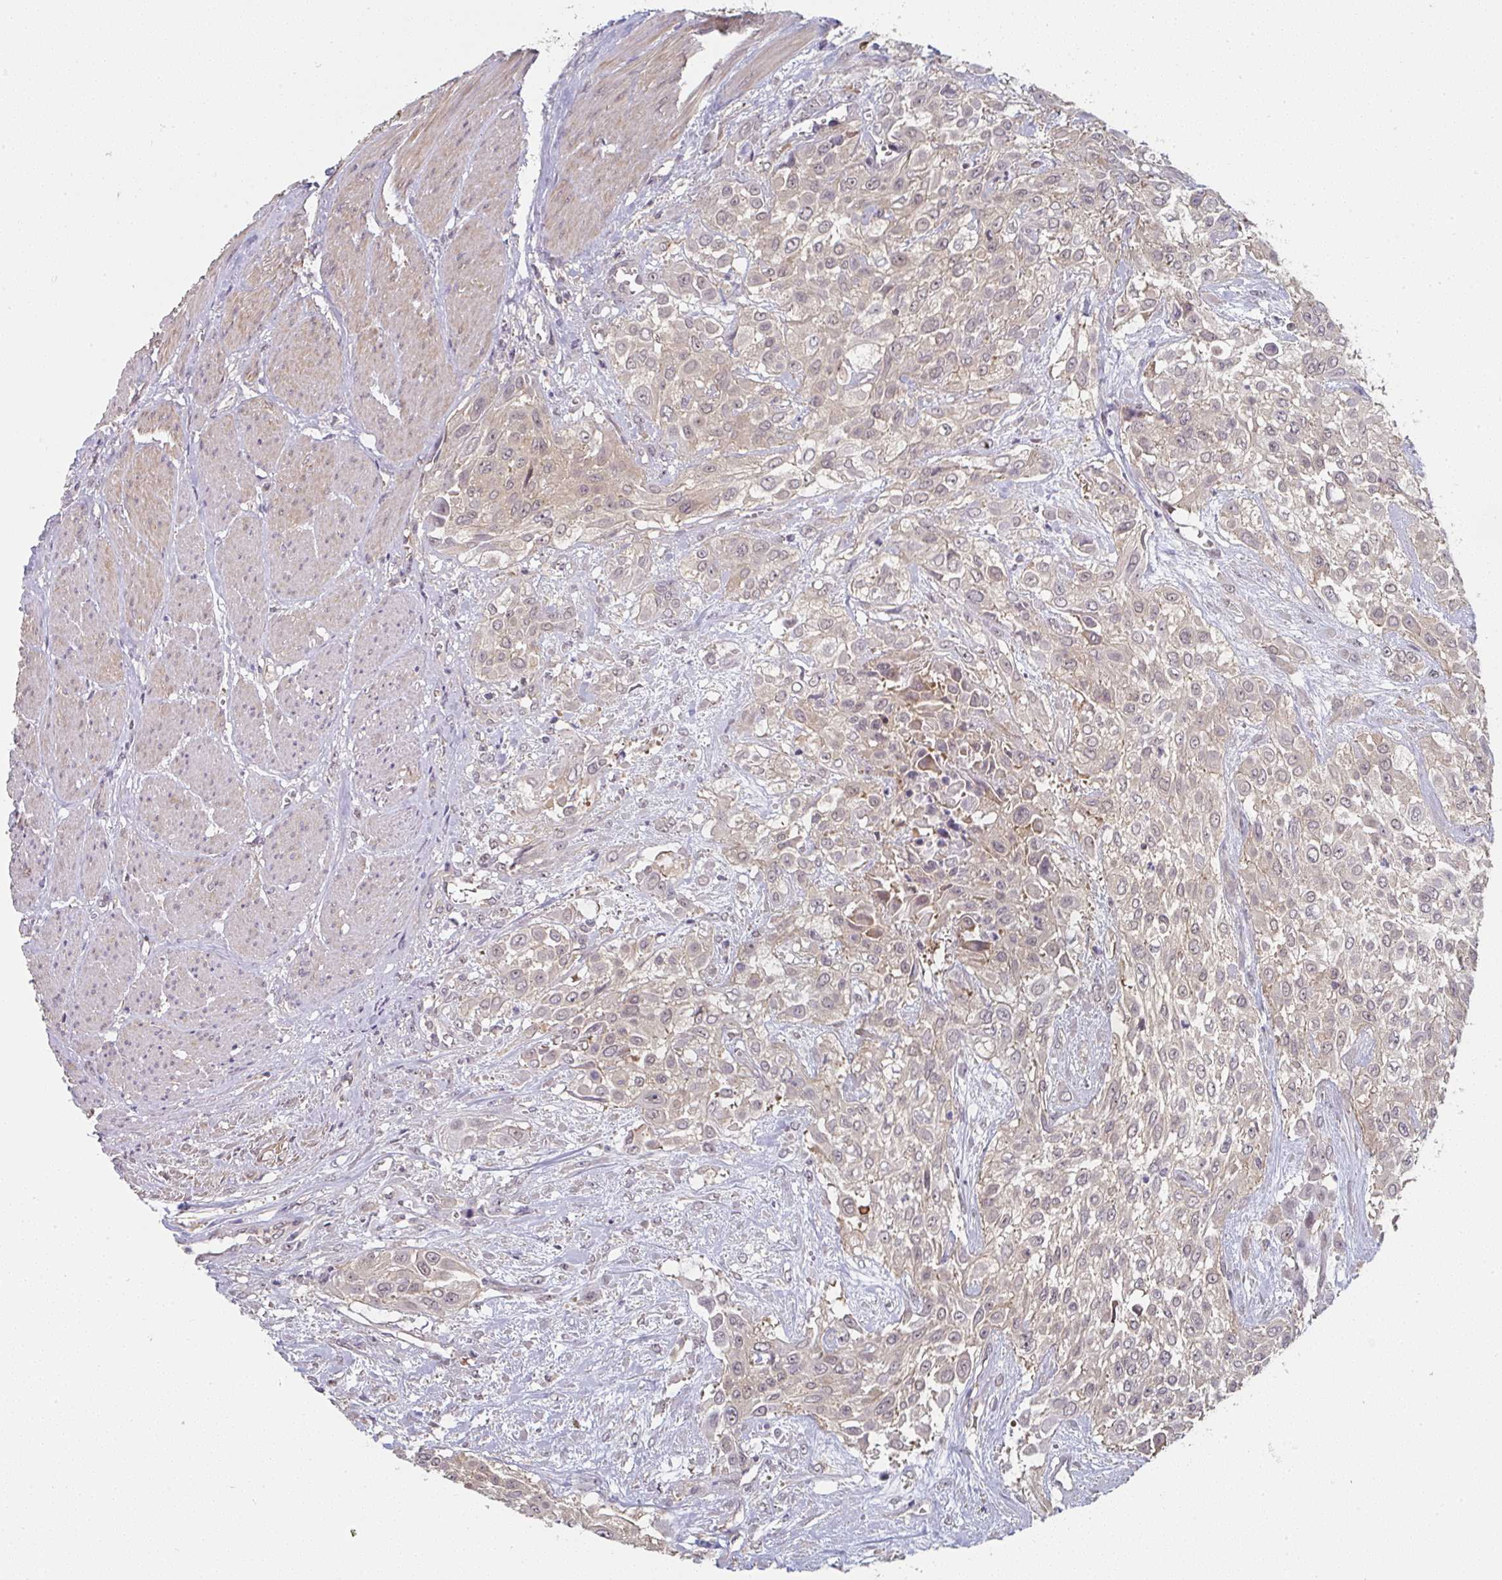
{"staining": {"intensity": "weak", "quantity": ">75%", "location": "cytoplasmic/membranous"}, "tissue": "urothelial cancer", "cell_type": "Tumor cells", "image_type": "cancer", "snomed": [{"axis": "morphology", "description": "Urothelial carcinoma, High grade"}, {"axis": "topography", "description": "Urinary bladder"}], "caption": "A micrograph showing weak cytoplasmic/membranous positivity in about >75% of tumor cells in urothelial carcinoma (high-grade), as visualized by brown immunohistochemical staining.", "gene": "RANGRF", "patient": {"sex": "male", "age": 57}}